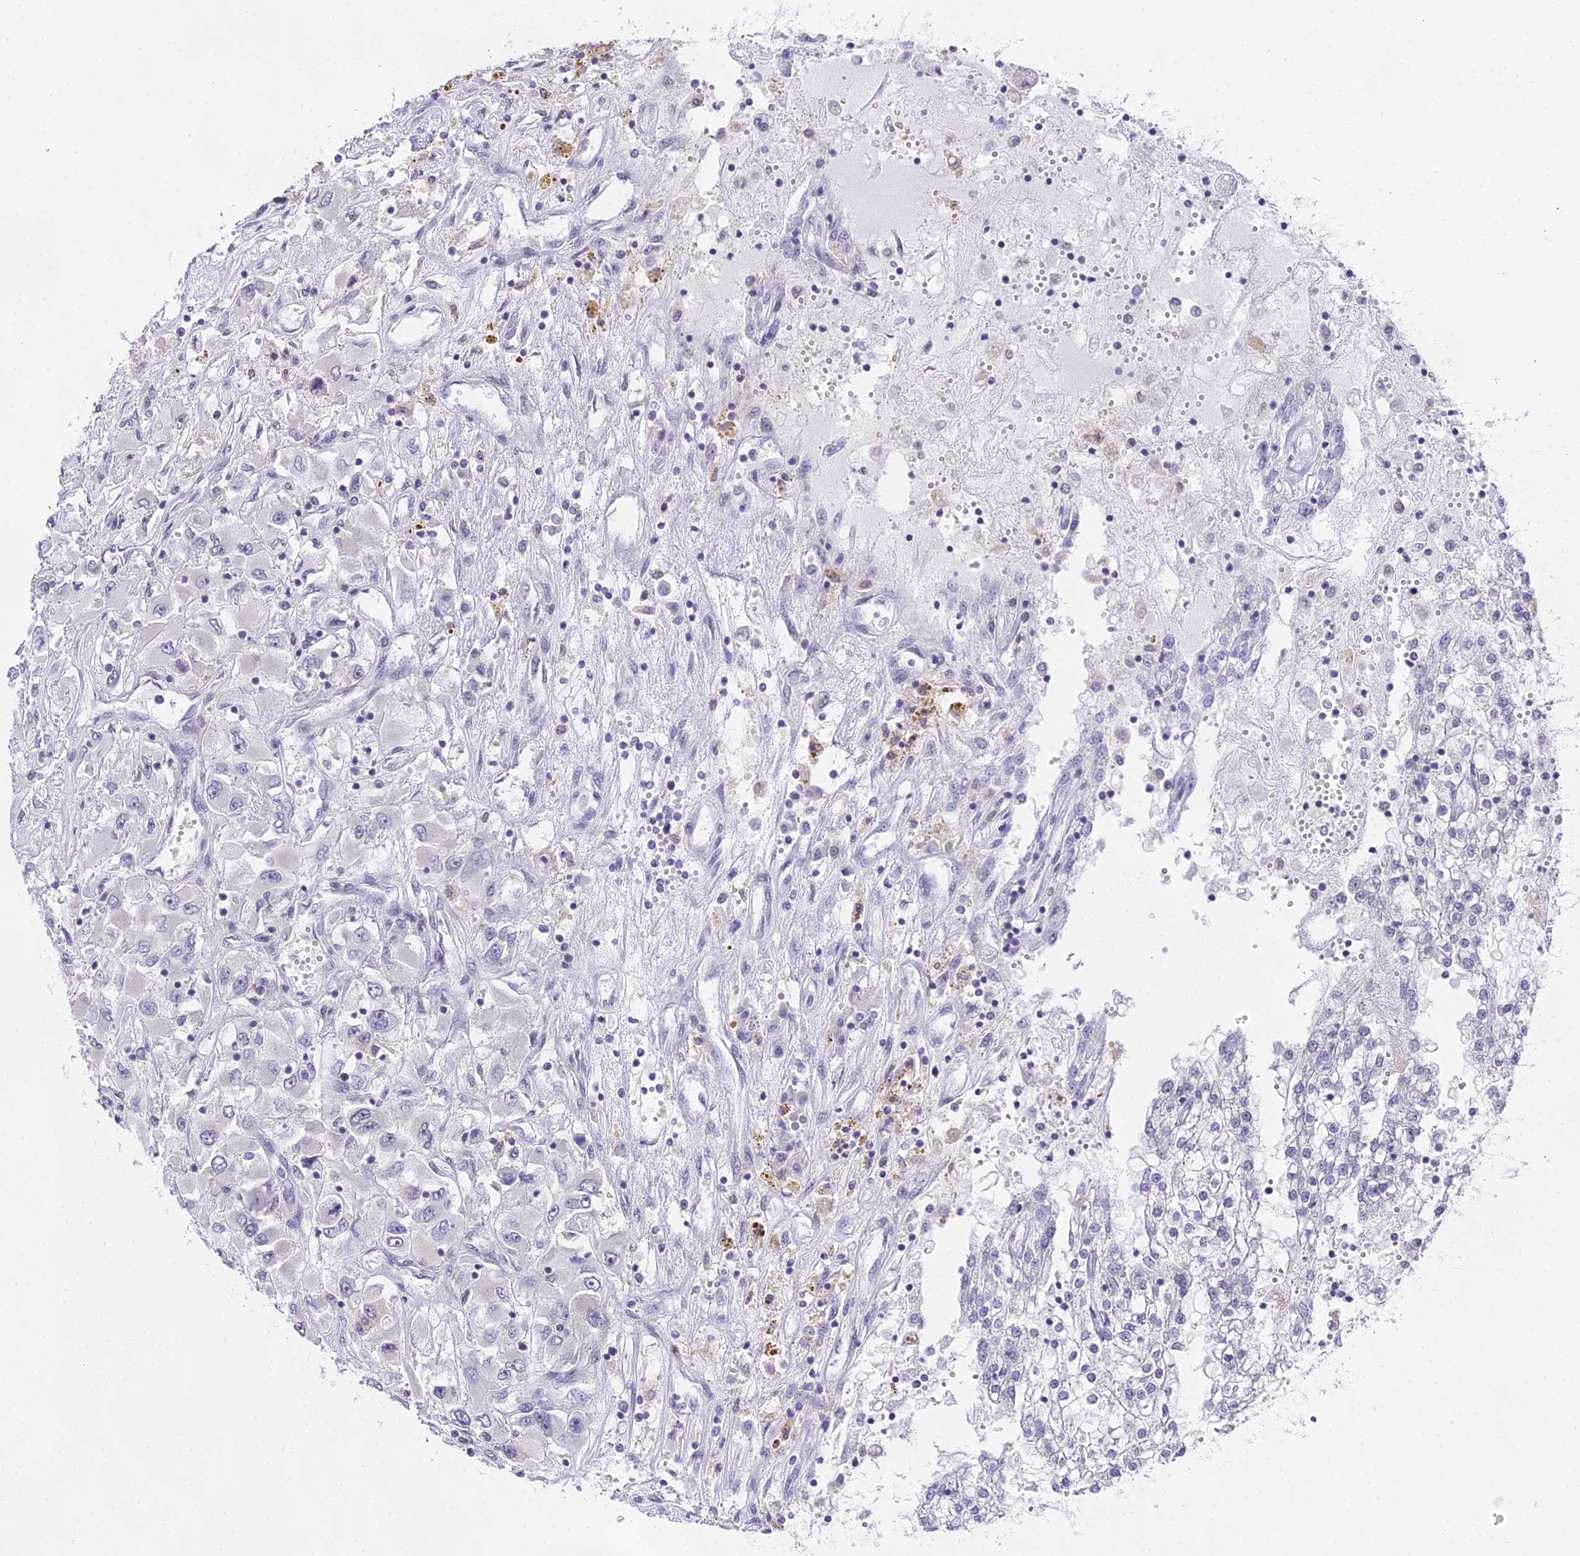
{"staining": {"intensity": "negative", "quantity": "none", "location": "none"}, "tissue": "renal cancer", "cell_type": "Tumor cells", "image_type": "cancer", "snomed": [{"axis": "morphology", "description": "Adenocarcinoma, NOS"}, {"axis": "topography", "description": "Kidney"}], "caption": "A photomicrograph of human renal cancer (adenocarcinoma) is negative for staining in tumor cells. Brightfield microscopy of immunohistochemistry stained with DAB (brown) and hematoxylin (blue), captured at high magnification.", "gene": "MAT2A", "patient": {"sex": "female", "age": 52}}